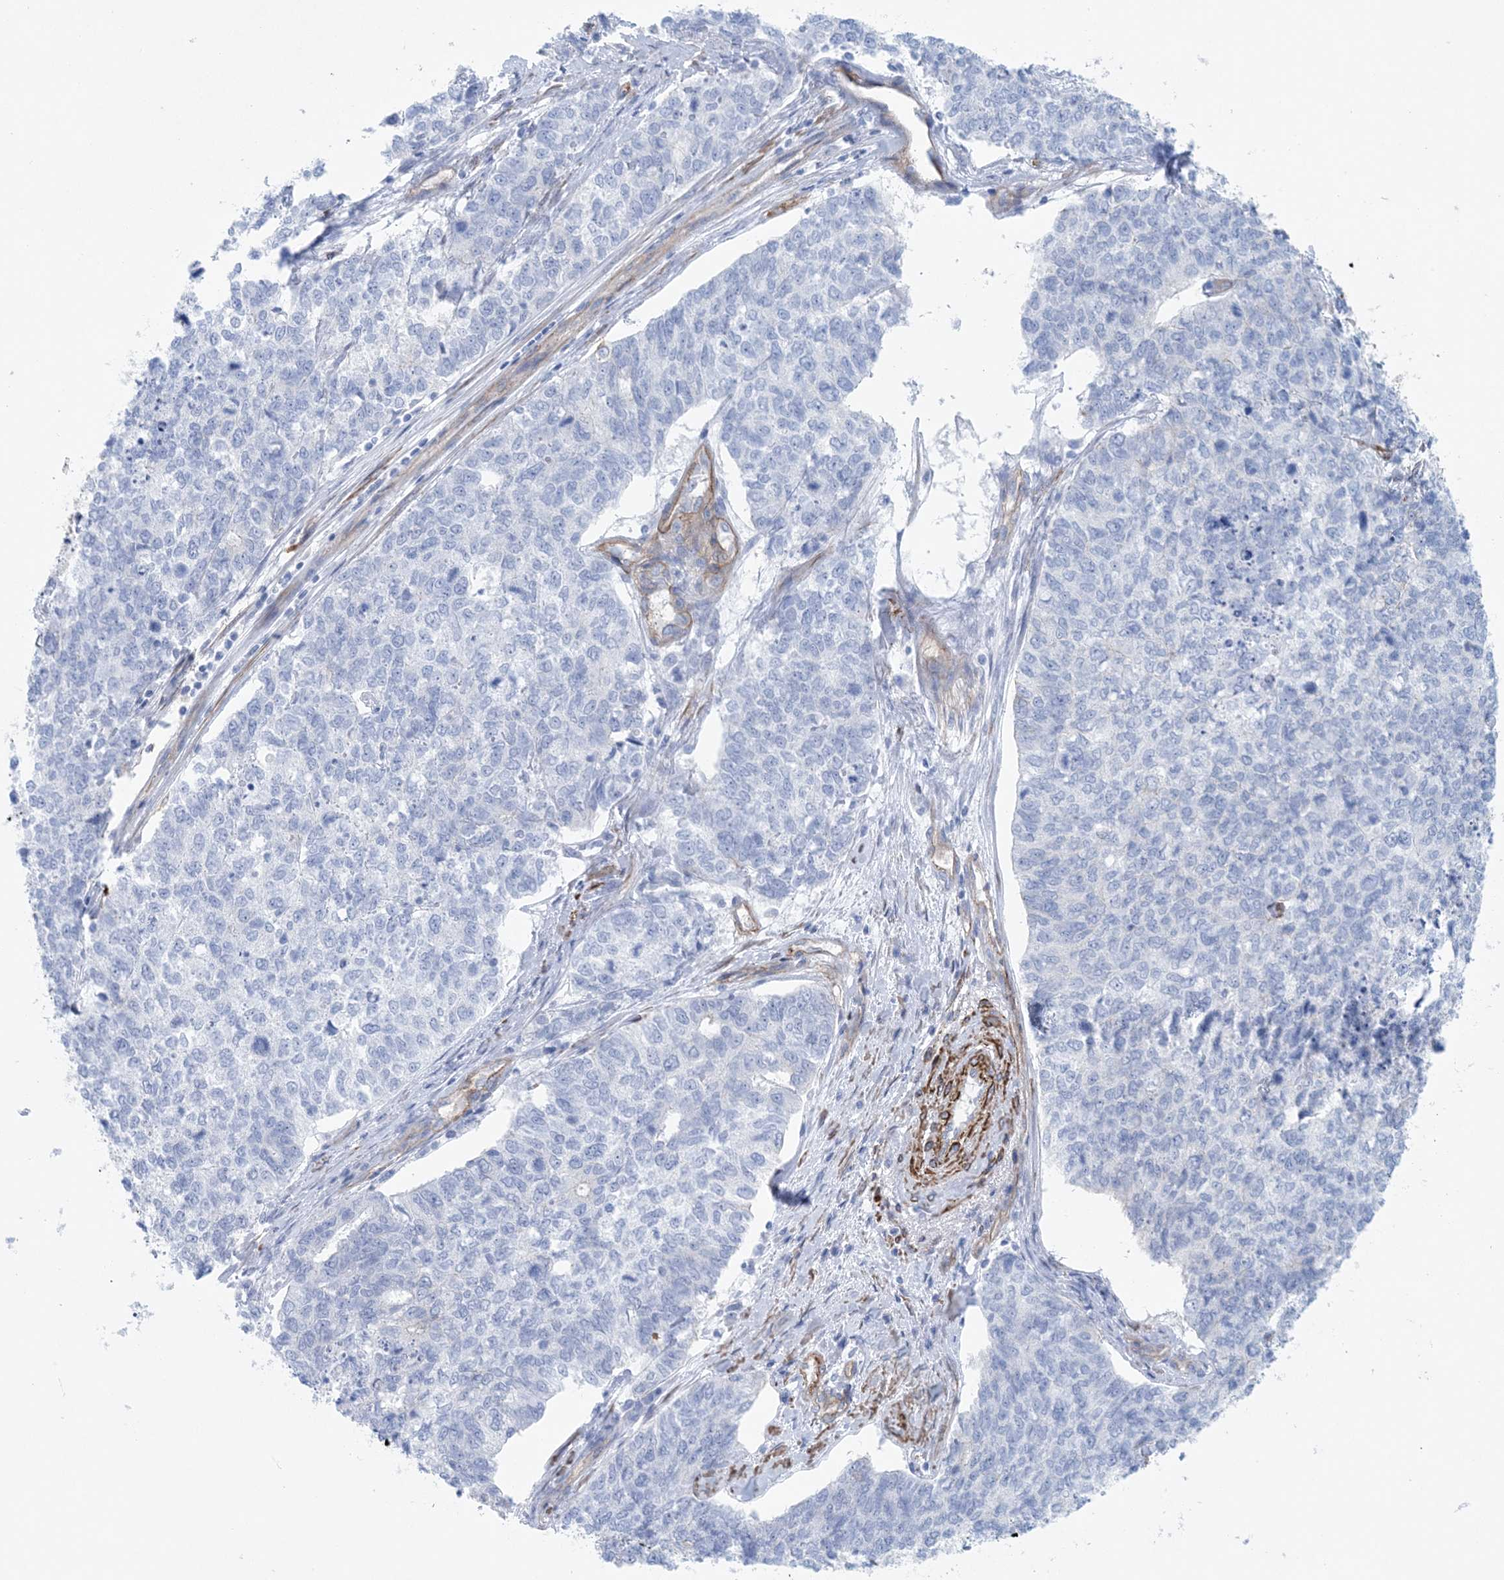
{"staining": {"intensity": "negative", "quantity": "none", "location": "none"}, "tissue": "cervical cancer", "cell_type": "Tumor cells", "image_type": "cancer", "snomed": [{"axis": "morphology", "description": "Squamous cell carcinoma, NOS"}, {"axis": "topography", "description": "Cervix"}], "caption": "There is no significant staining in tumor cells of cervical cancer. Brightfield microscopy of IHC stained with DAB (3,3'-diaminobenzidine) (brown) and hematoxylin (blue), captured at high magnification.", "gene": "SHANK1", "patient": {"sex": "female", "age": 63}}